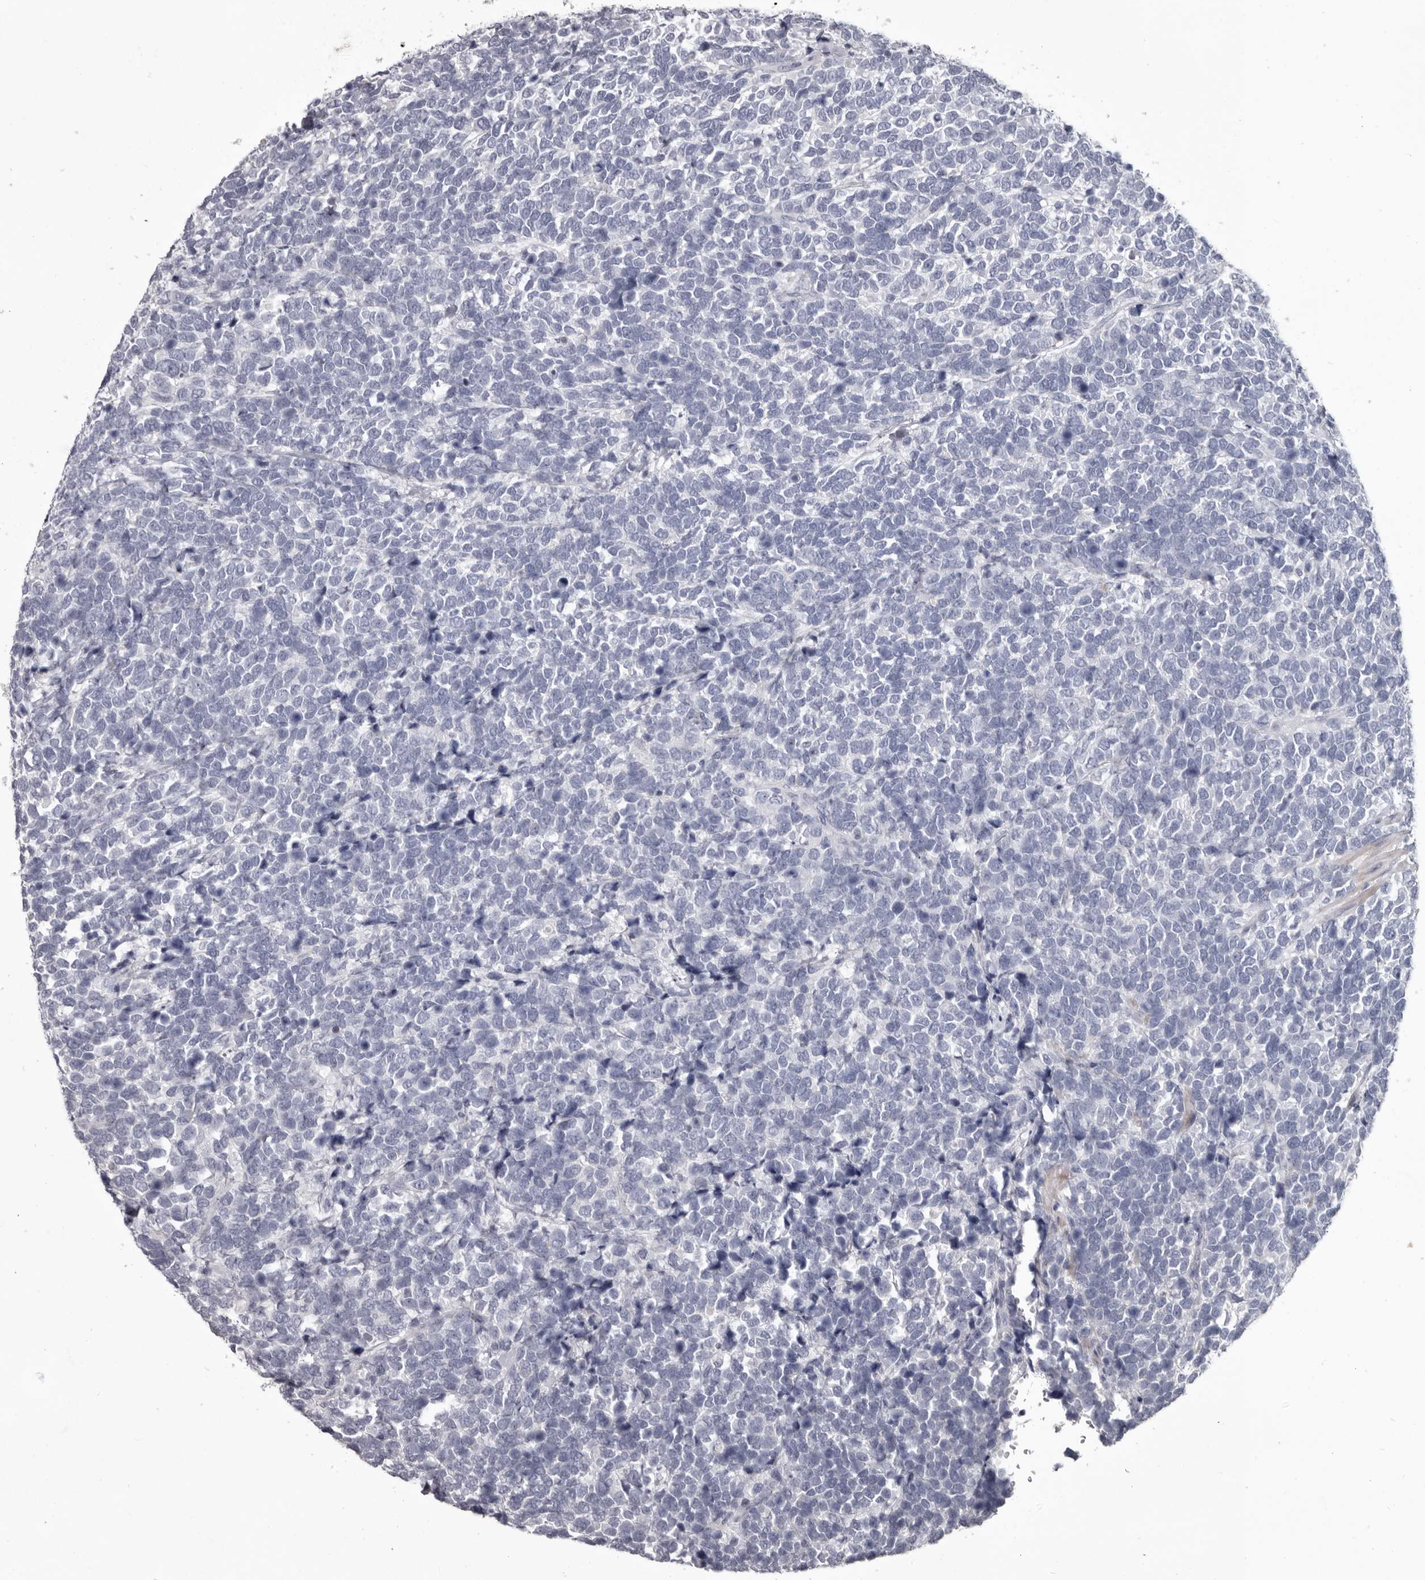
{"staining": {"intensity": "negative", "quantity": "none", "location": "none"}, "tissue": "urothelial cancer", "cell_type": "Tumor cells", "image_type": "cancer", "snomed": [{"axis": "morphology", "description": "Urothelial carcinoma, High grade"}, {"axis": "topography", "description": "Urinary bladder"}], "caption": "Tumor cells show no significant staining in high-grade urothelial carcinoma. (Stains: DAB (3,3'-diaminobenzidine) immunohistochemistry (IHC) with hematoxylin counter stain, Microscopy: brightfield microscopy at high magnification).", "gene": "LPAR6", "patient": {"sex": "female", "age": 82}}